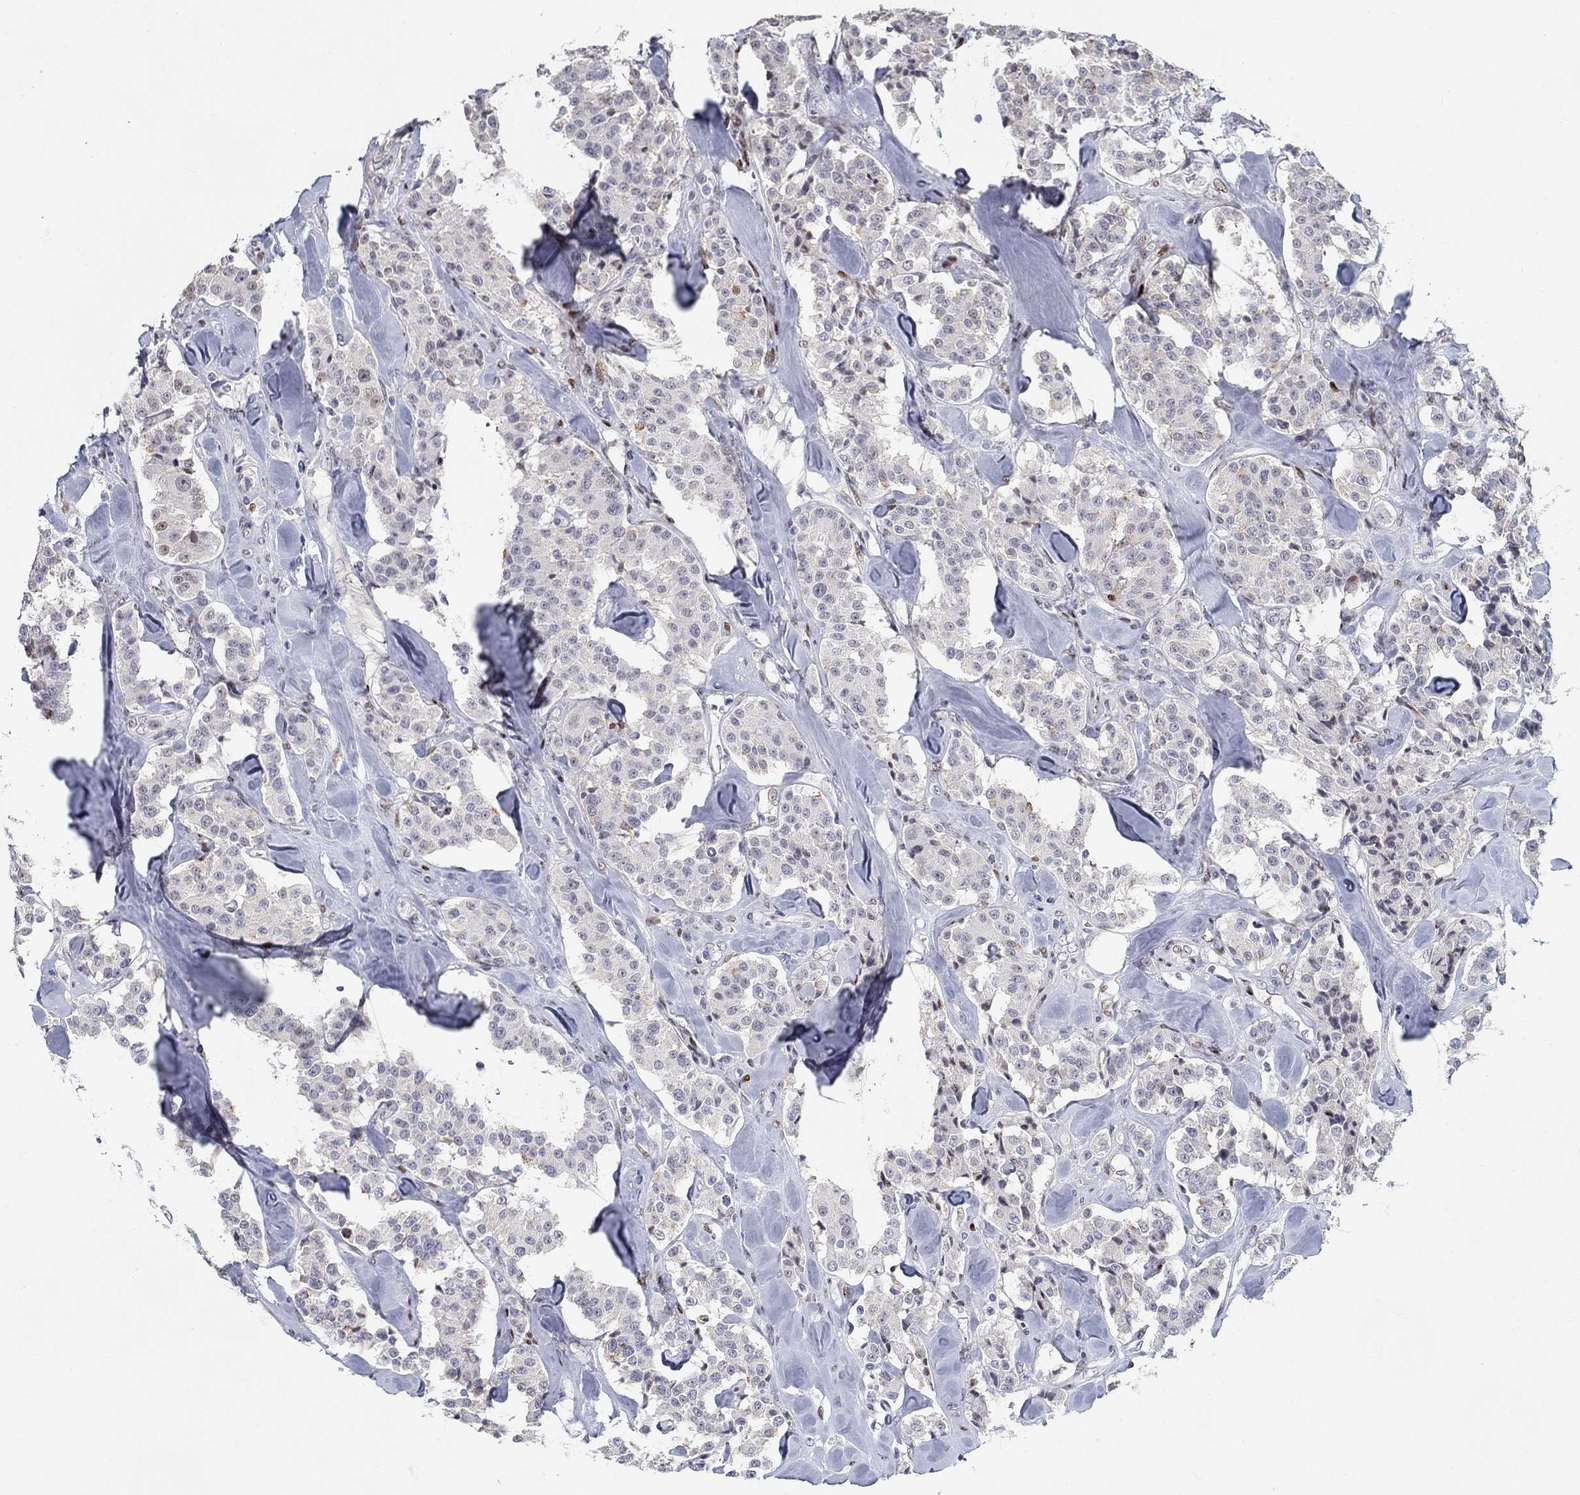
{"staining": {"intensity": "moderate", "quantity": "<25%", "location": "nuclear"}, "tissue": "carcinoid", "cell_type": "Tumor cells", "image_type": "cancer", "snomed": [{"axis": "morphology", "description": "Carcinoid, malignant, NOS"}, {"axis": "topography", "description": "Pancreas"}], "caption": "A brown stain shows moderate nuclear staining of a protein in human carcinoid (malignant) tumor cells.", "gene": "RAPGEF5", "patient": {"sex": "male", "age": 41}}